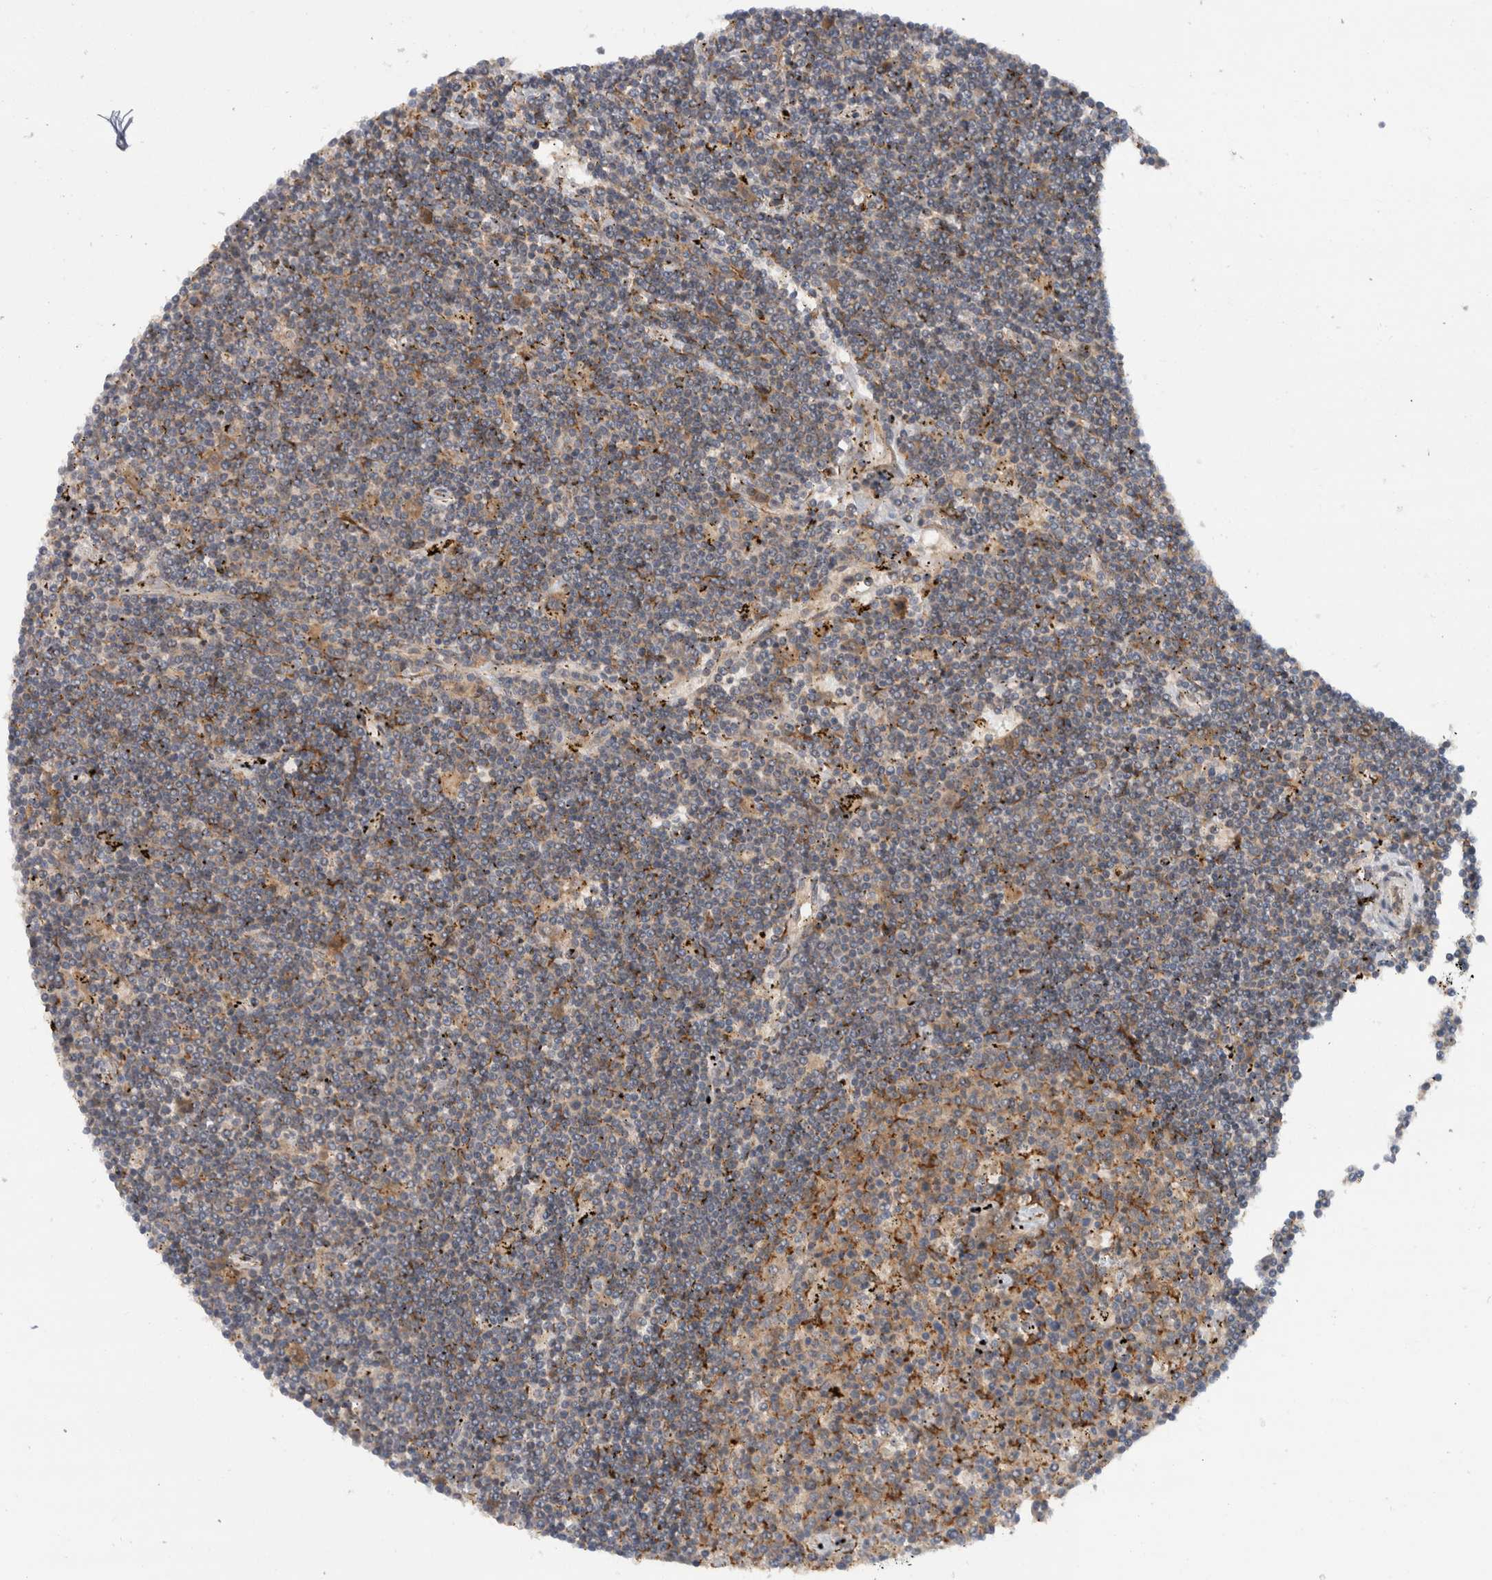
{"staining": {"intensity": "moderate", "quantity": "<25%", "location": "cytoplasmic/membranous"}, "tissue": "lymphoma", "cell_type": "Tumor cells", "image_type": "cancer", "snomed": [{"axis": "morphology", "description": "Malignant lymphoma, non-Hodgkin's type, Low grade"}, {"axis": "topography", "description": "Spleen"}], "caption": "Brown immunohistochemical staining in human lymphoma displays moderate cytoplasmic/membranous expression in approximately <25% of tumor cells. The staining was performed using DAB (3,3'-diaminobenzidine), with brown indicating positive protein expression. Nuclei are stained blue with hematoxylin.", "gene": "PDCD2", "patient": {"sex": "male", "age": 76}}